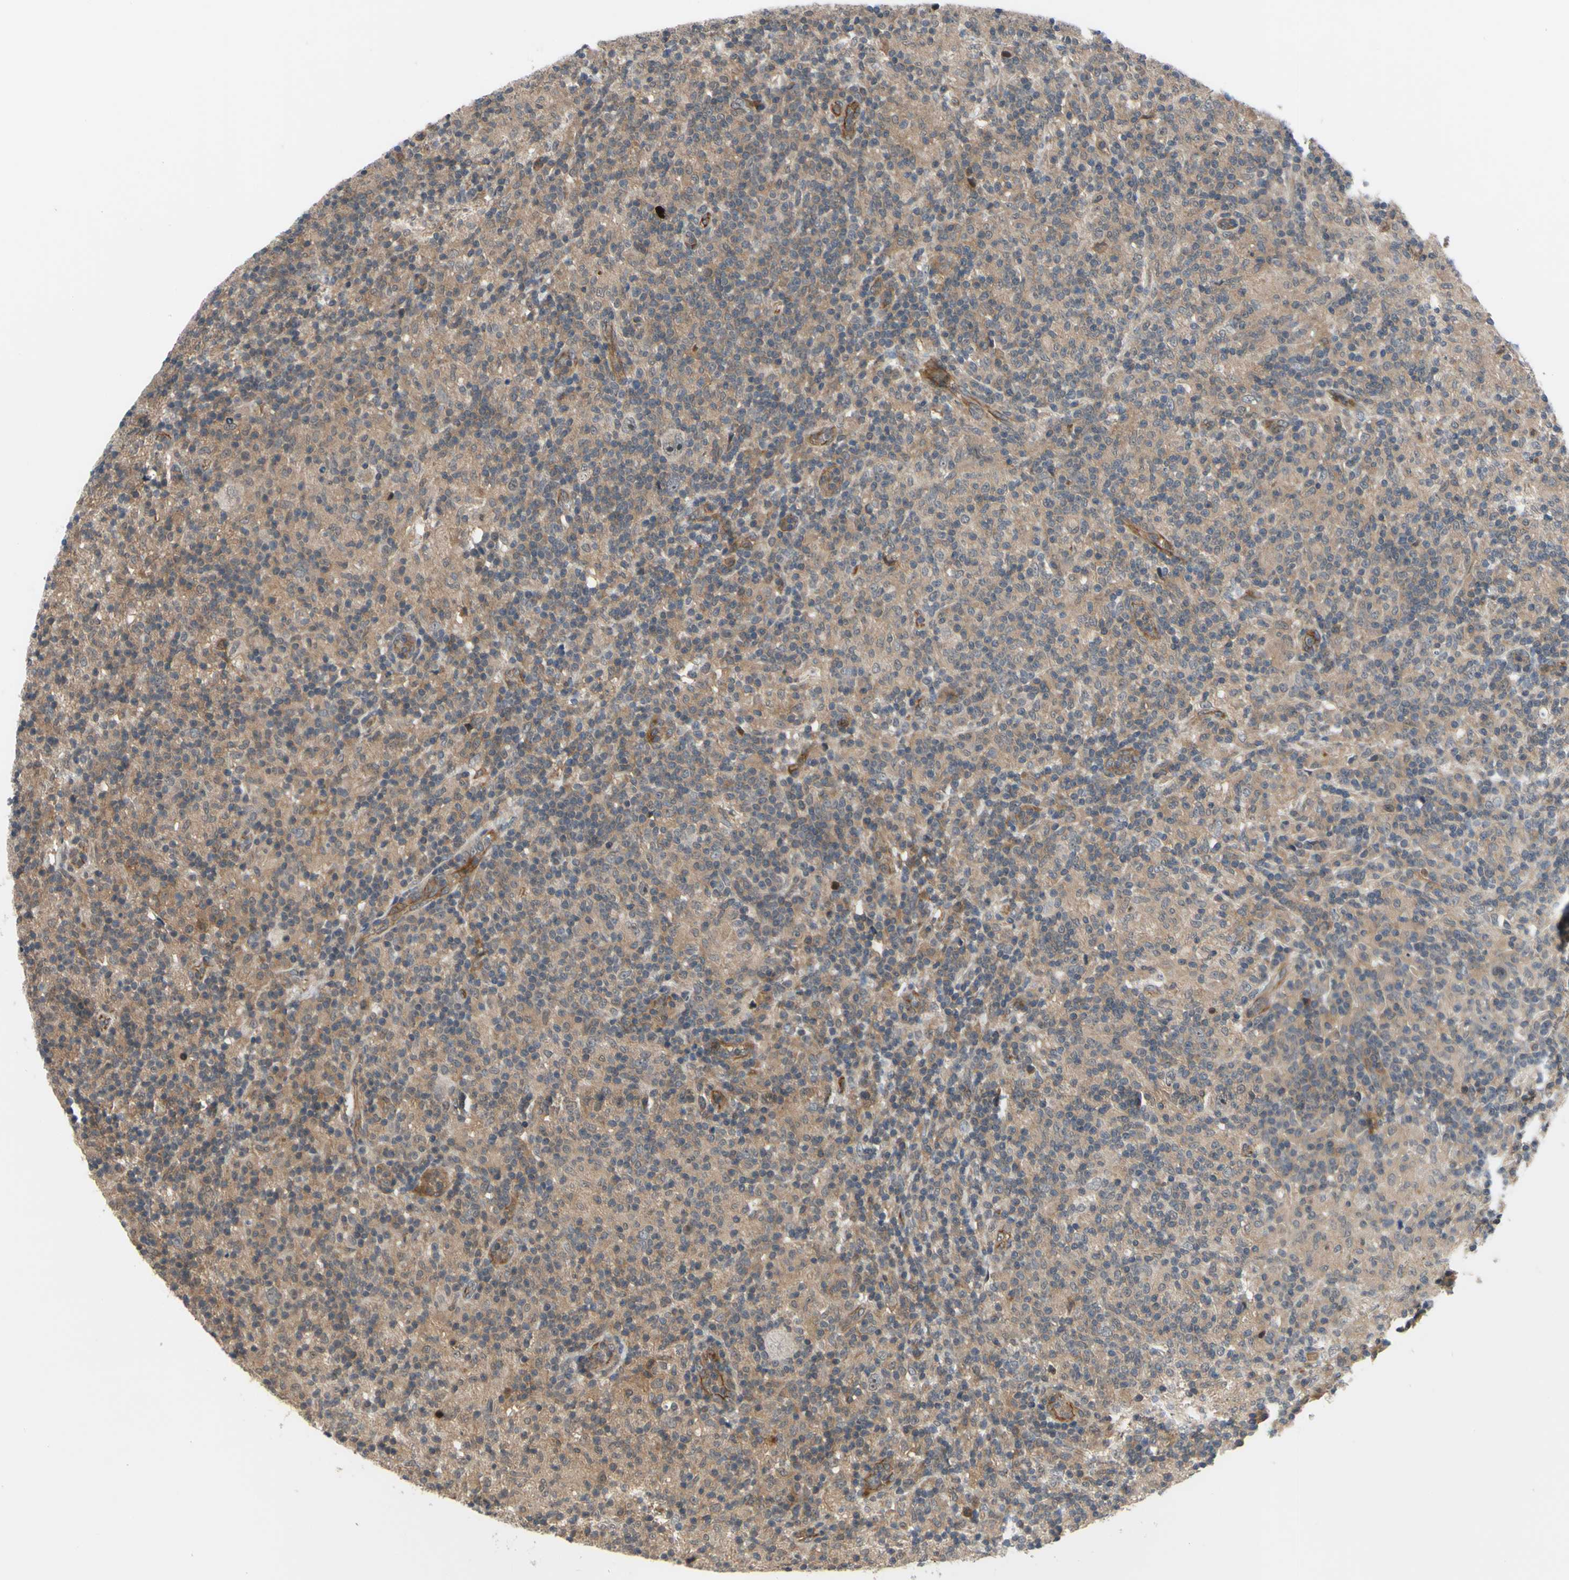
{"staining": {"intensity": "weak", "quantity": "25%-75%", "location": "nuclear"}, "tissue": "lymphoma", "cell_type": "Tumor cells", "image_type": "cancer", "snomed": [{"axis": "morphology", "description": "Hodgkin's disease, NOS"}, {"axis": "topography", "description": "Lymph node"}], "caption": "Protein analysis of lymphoma tissue demonstrates weak nuclear expression in approximately 25%-75% of tumor cells. Using DAB (3,3'-diaminobenzidine) (brown) and hematoxylin (blue) stains, captured at high magnification using brightfield microscopy.", "gene": "COMMD9", "patient": {"sex": "male", "age": 70}}